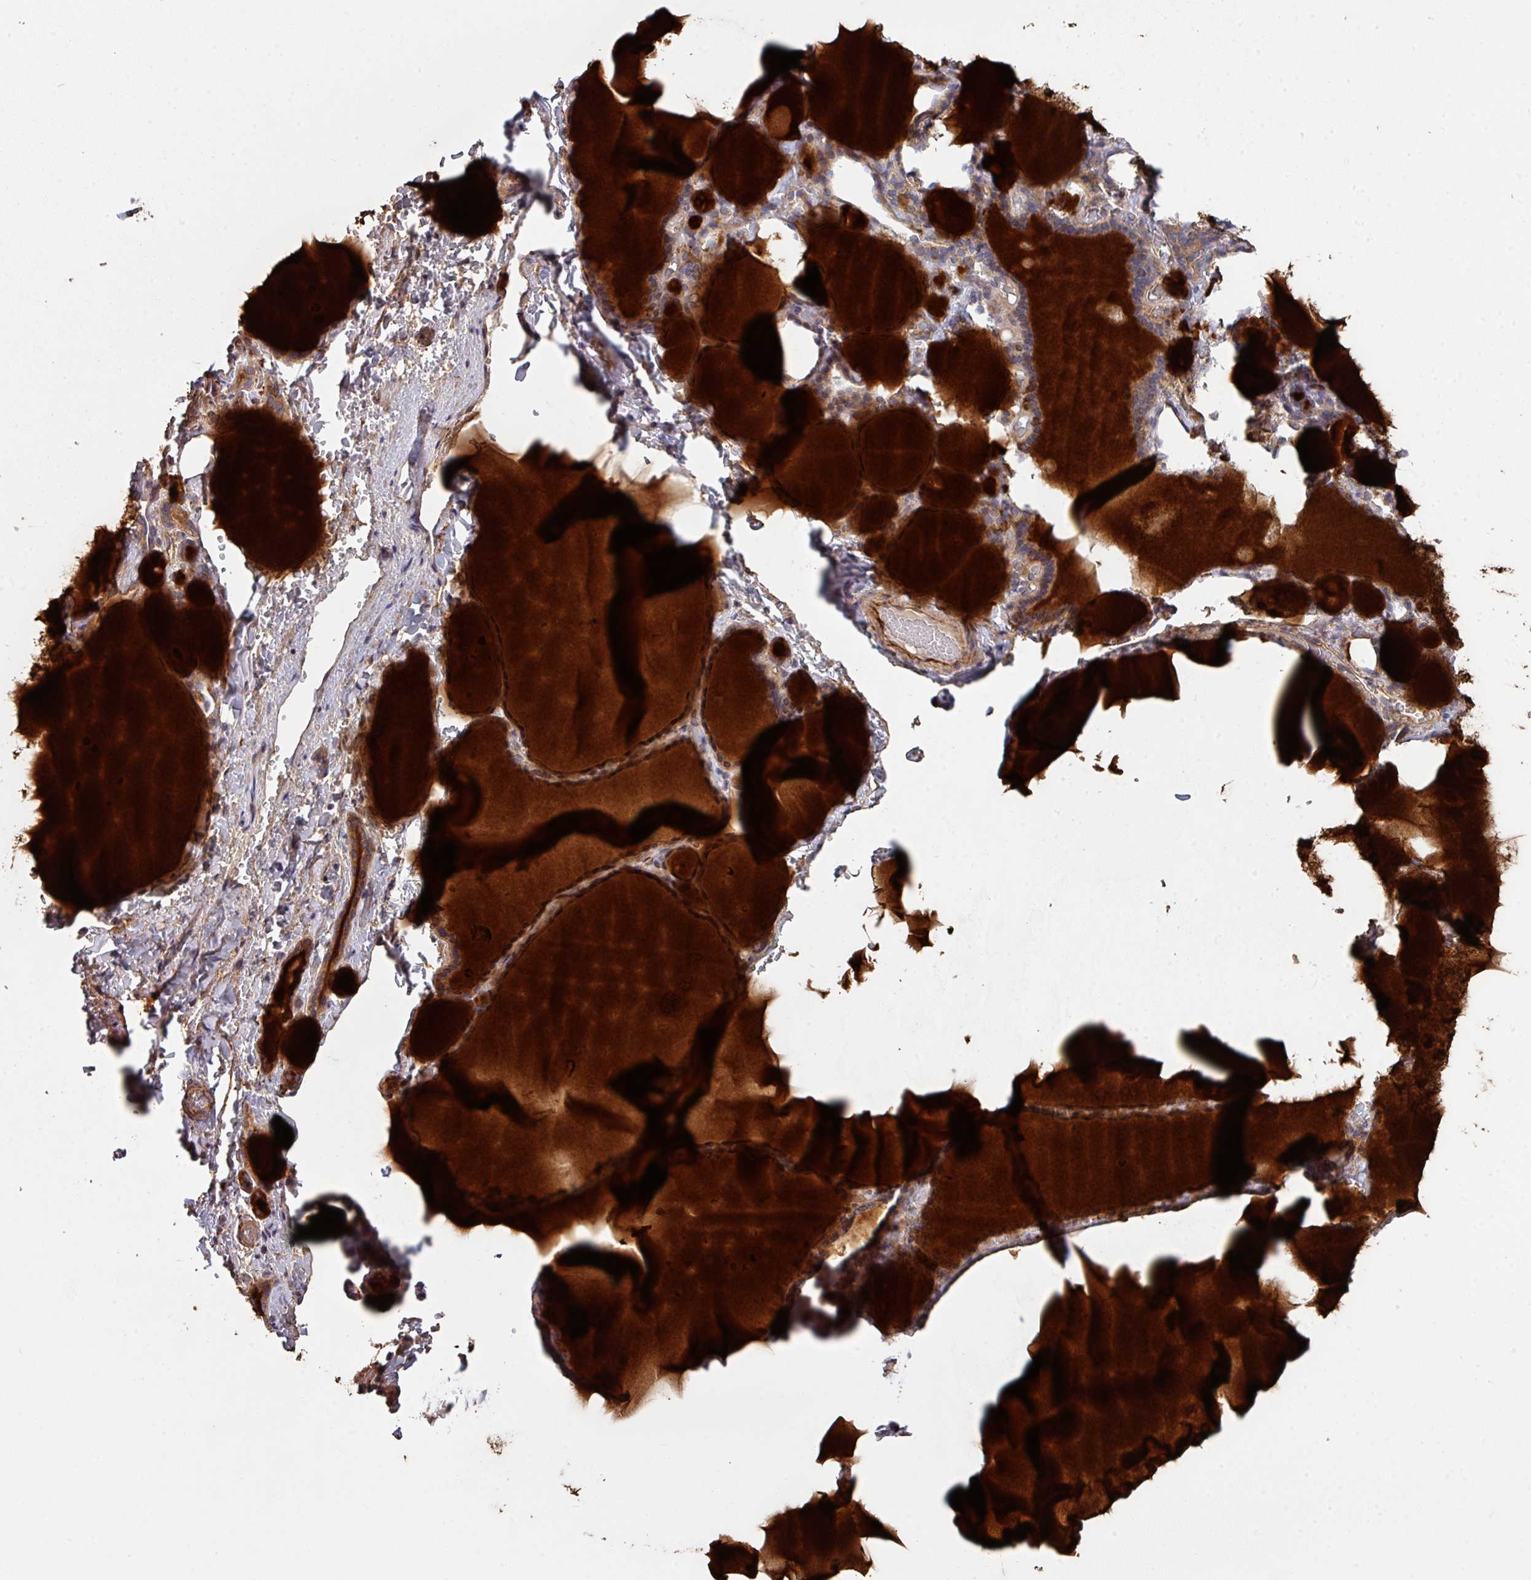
{"staining": {"intensity": "moderate", "quantity": "25%-75%", "location": "cytoplasmic/membranous"}, "tissue": "thyroid gland", "cell_type": "Glandular cells", "image_type": "normal", "snomed": [{"axis": "morphology", "description": "Normal tissue, NOS"}, {"axis": "topography", "description": "Thyroid gland"}], "caption": "A high-resolution photomicrograph shows IHC staining of benign thyroid gland, which demonstrates moderate cytoplasmic/membranous staining in approximately 25%-75% of glandular cells.", "gene": "DCAF12L1", "patient": {"sex": "female", "age": 49}}